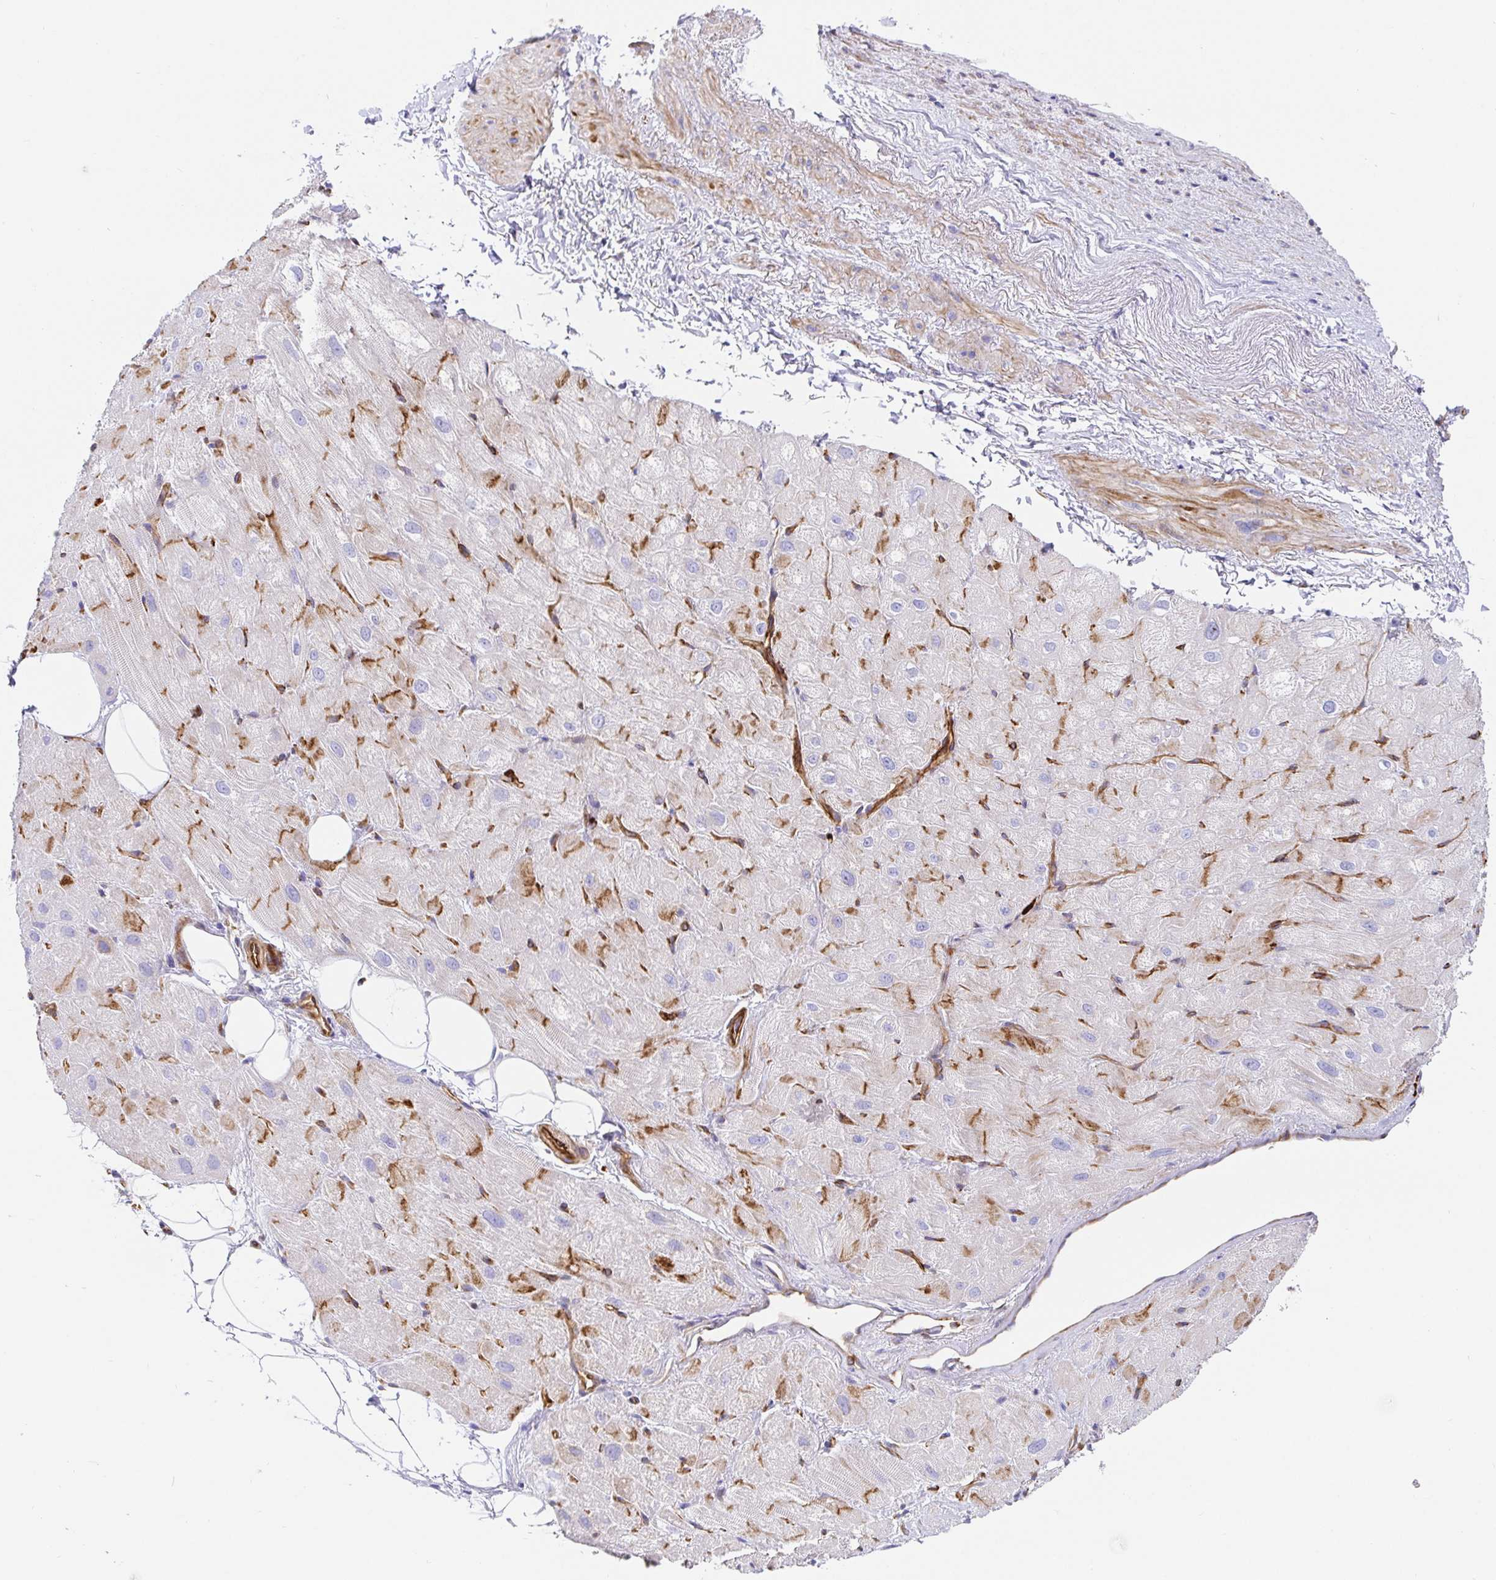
{"staining": {"intensity": "negative", "quantity": "none", "location": "none"}, "tissue": "heart muscle", "cell_type": "Cardiomyocytes", "image_type": "normal", "snomed": [{"axis": "morphology", "description": "Normal tissue, NOS"}, {"axis": "topography", "description": "Heart"}], "caption": "A histopathology image of human heart muscle is negative for staining in cardiomyocytes. (Stains: DAB immunohistochemistry with hematoxylin counter stain, Microscopy: brightfield microscopy at high magnification).", "gene": "DOCK1", "patient": {"sex": "male", "age": 62}}